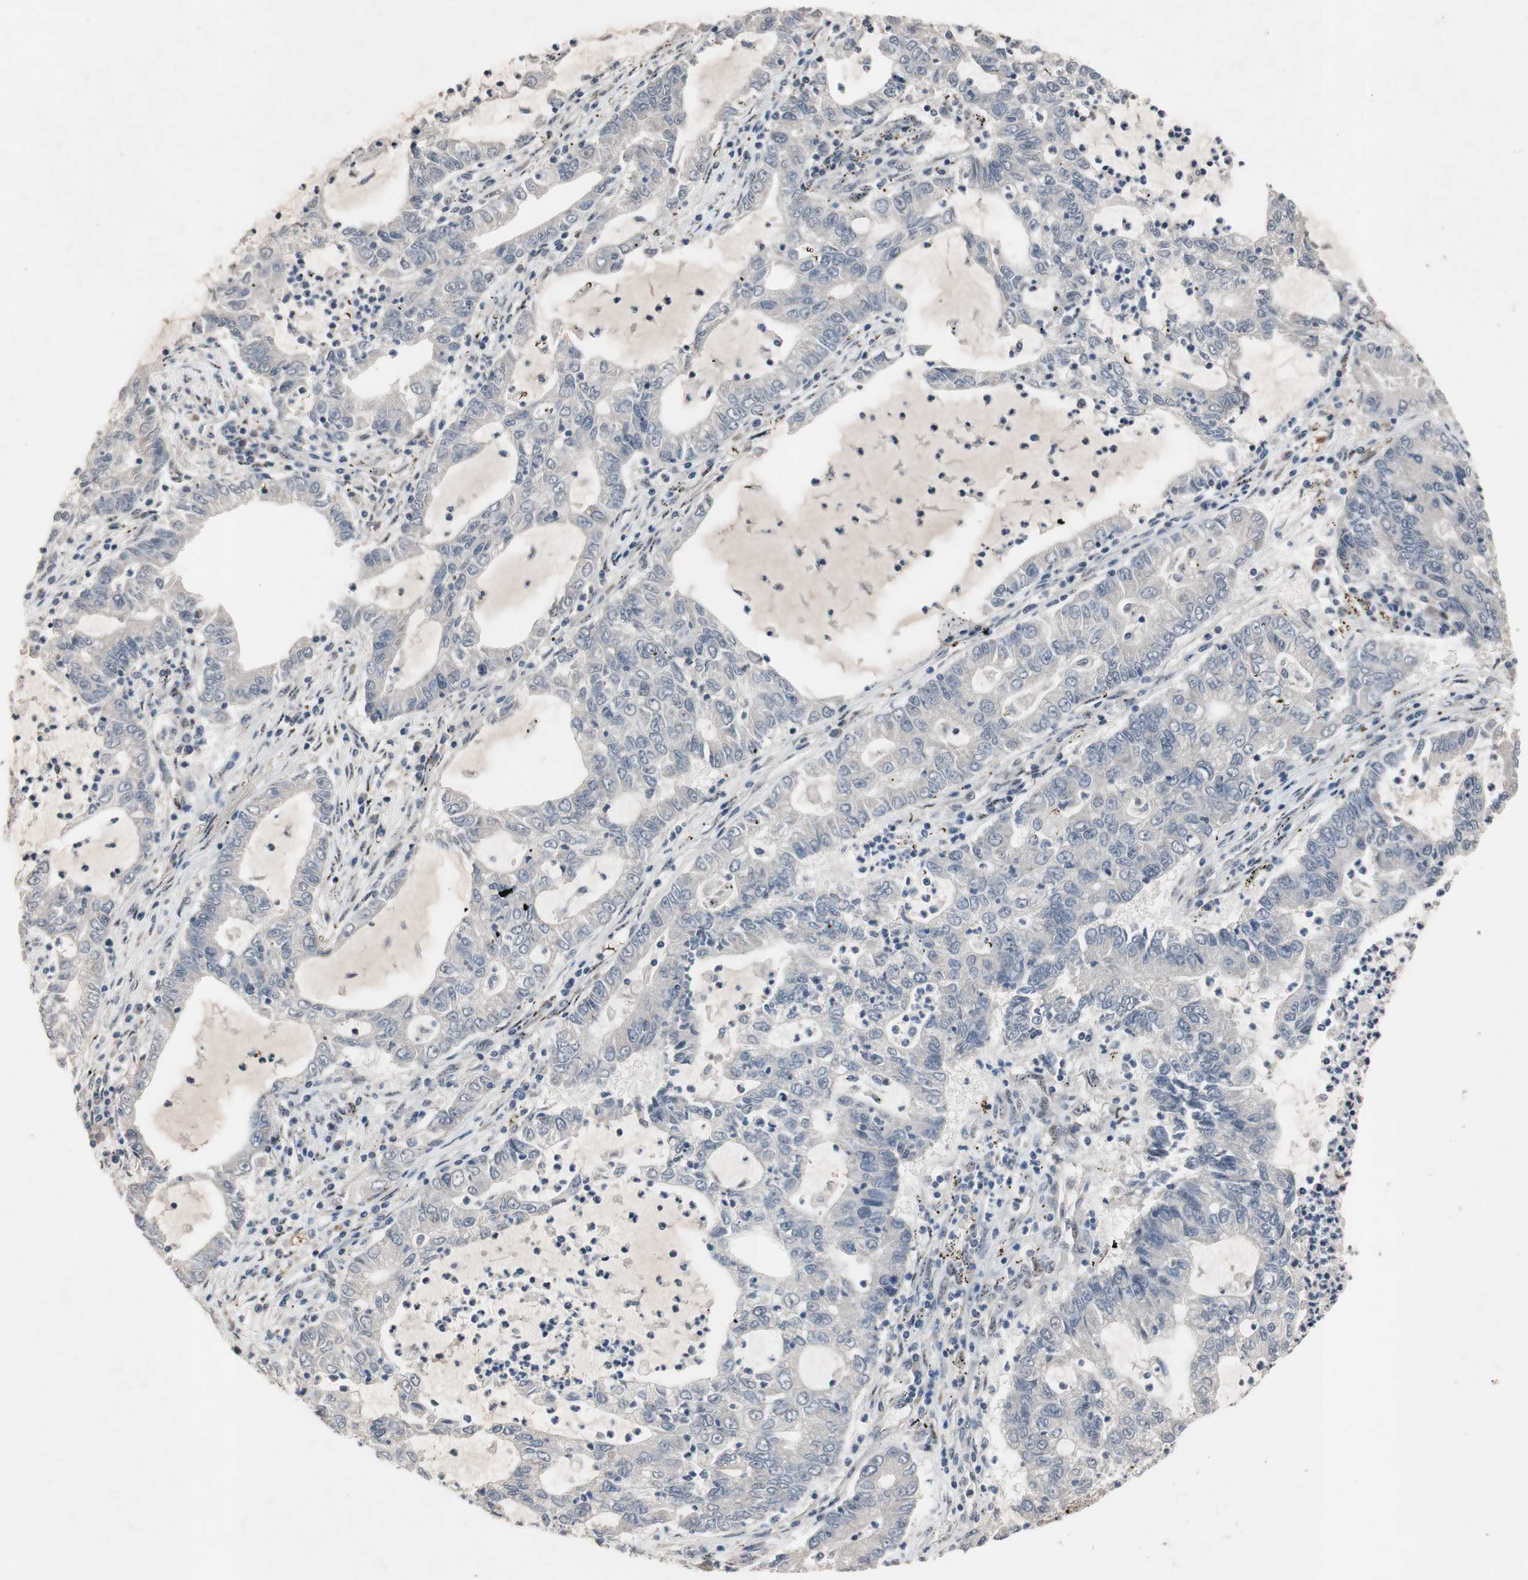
{"staining": {"intensity": "negative", "quantity": "none", "location": "none"}, "tissue": "lung cancer", "cell_type": "Tumor cells", "image_type": "cancer", "snomed": [{"axis": "morphology", "description": "Adenocarcinoma, NOS"}, {"axis": "topography", "description": "Lung"}], "caption": "Tumor cells are negative for brown protein staining in lung cancer.", "gene": "SOX7", "patient": {"sex": "female", "age": 51}}